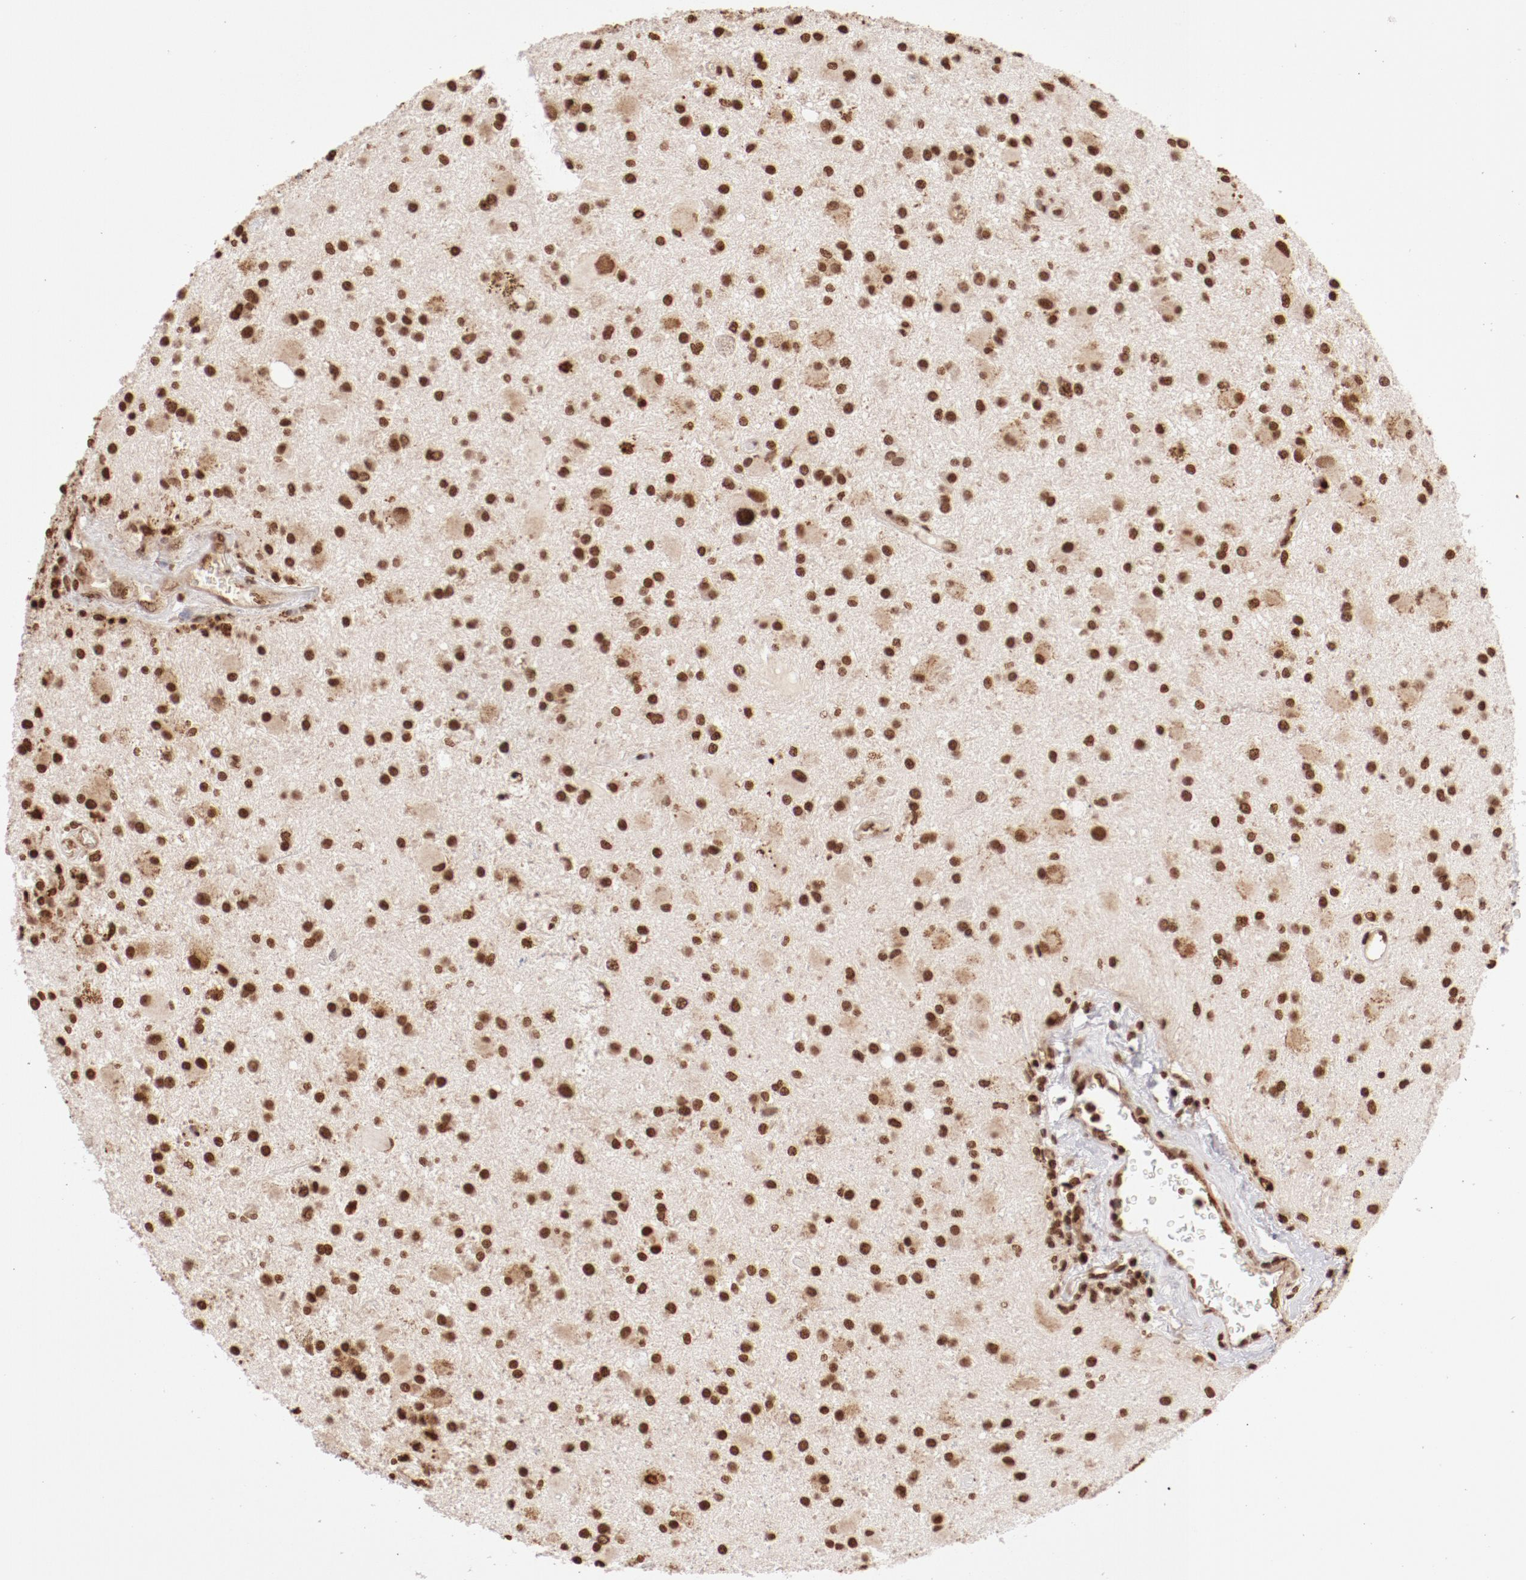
{"staining": {"intensity": "moderate", "quantity": ">75%", "location": "nuclear"}, "tissue": "glioma", "cell_type": "Tumor cells", "image_type": "cancer", "snomed": [{"axis": "morphology", "description": "Glioma, malignant, Low grade"}, {"axis": "topography", "description": "Brain"}], "caption": "High-power microscopy captured an immunohistochemistry (IHC) image of glioma, revealing moderate nuclear staining in approximately >75% of tumor cells. (DAB (3,3'-diaminobenzidine) = brown stain, brightfield microscopy at high magnification).", "gene": "ABL2", "patient": {"sex": "male", "age": 58}}